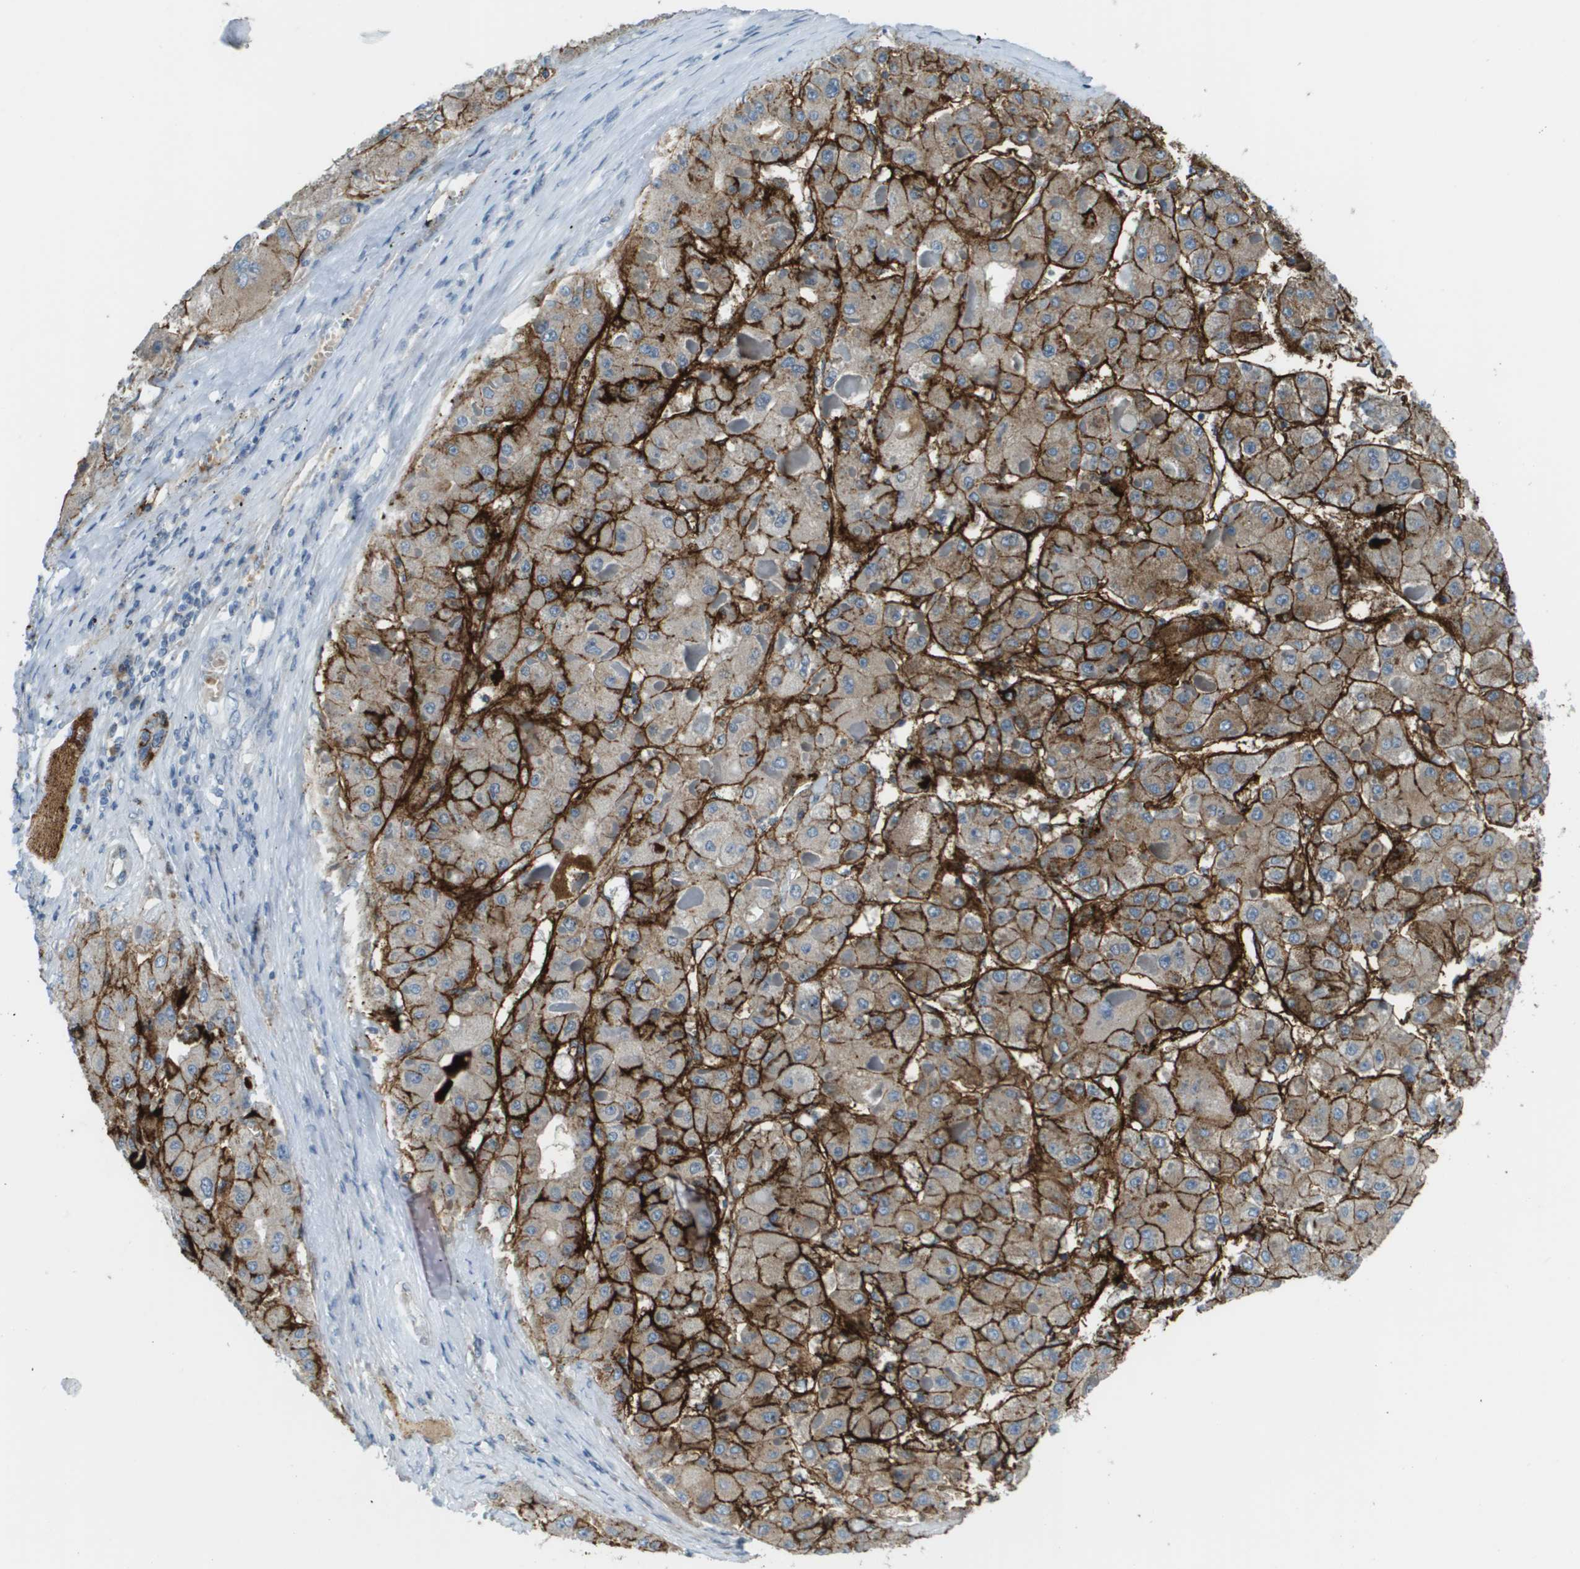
{"staining": {"intensity": "strong", "quantity": ">75%", "location": "cytoplasmic/membranous"}, "tissue": "liver cancer", "cell_type": "Tumor cells", "image_type": "cancer", "snomed": [{"axis": "morphology", "description": "Carcinoma, Hepatocellular, NOS"}, {"axis": "topography", "description": "Liver"}], "caption": "A brown stain highlights strong cytoplasmic/membranous expression of a protein in human liver hepatocellular carcinoma tumor cells. The staining was performed using DAB (3,3'-diaminobenzidine) to visualize the protein expression in brown, while the nuclei were stained in blue with hematoxylin (Magnification: 20x).", "gene": "SDC1", "patient": {"sex": "female", "age": 73}}